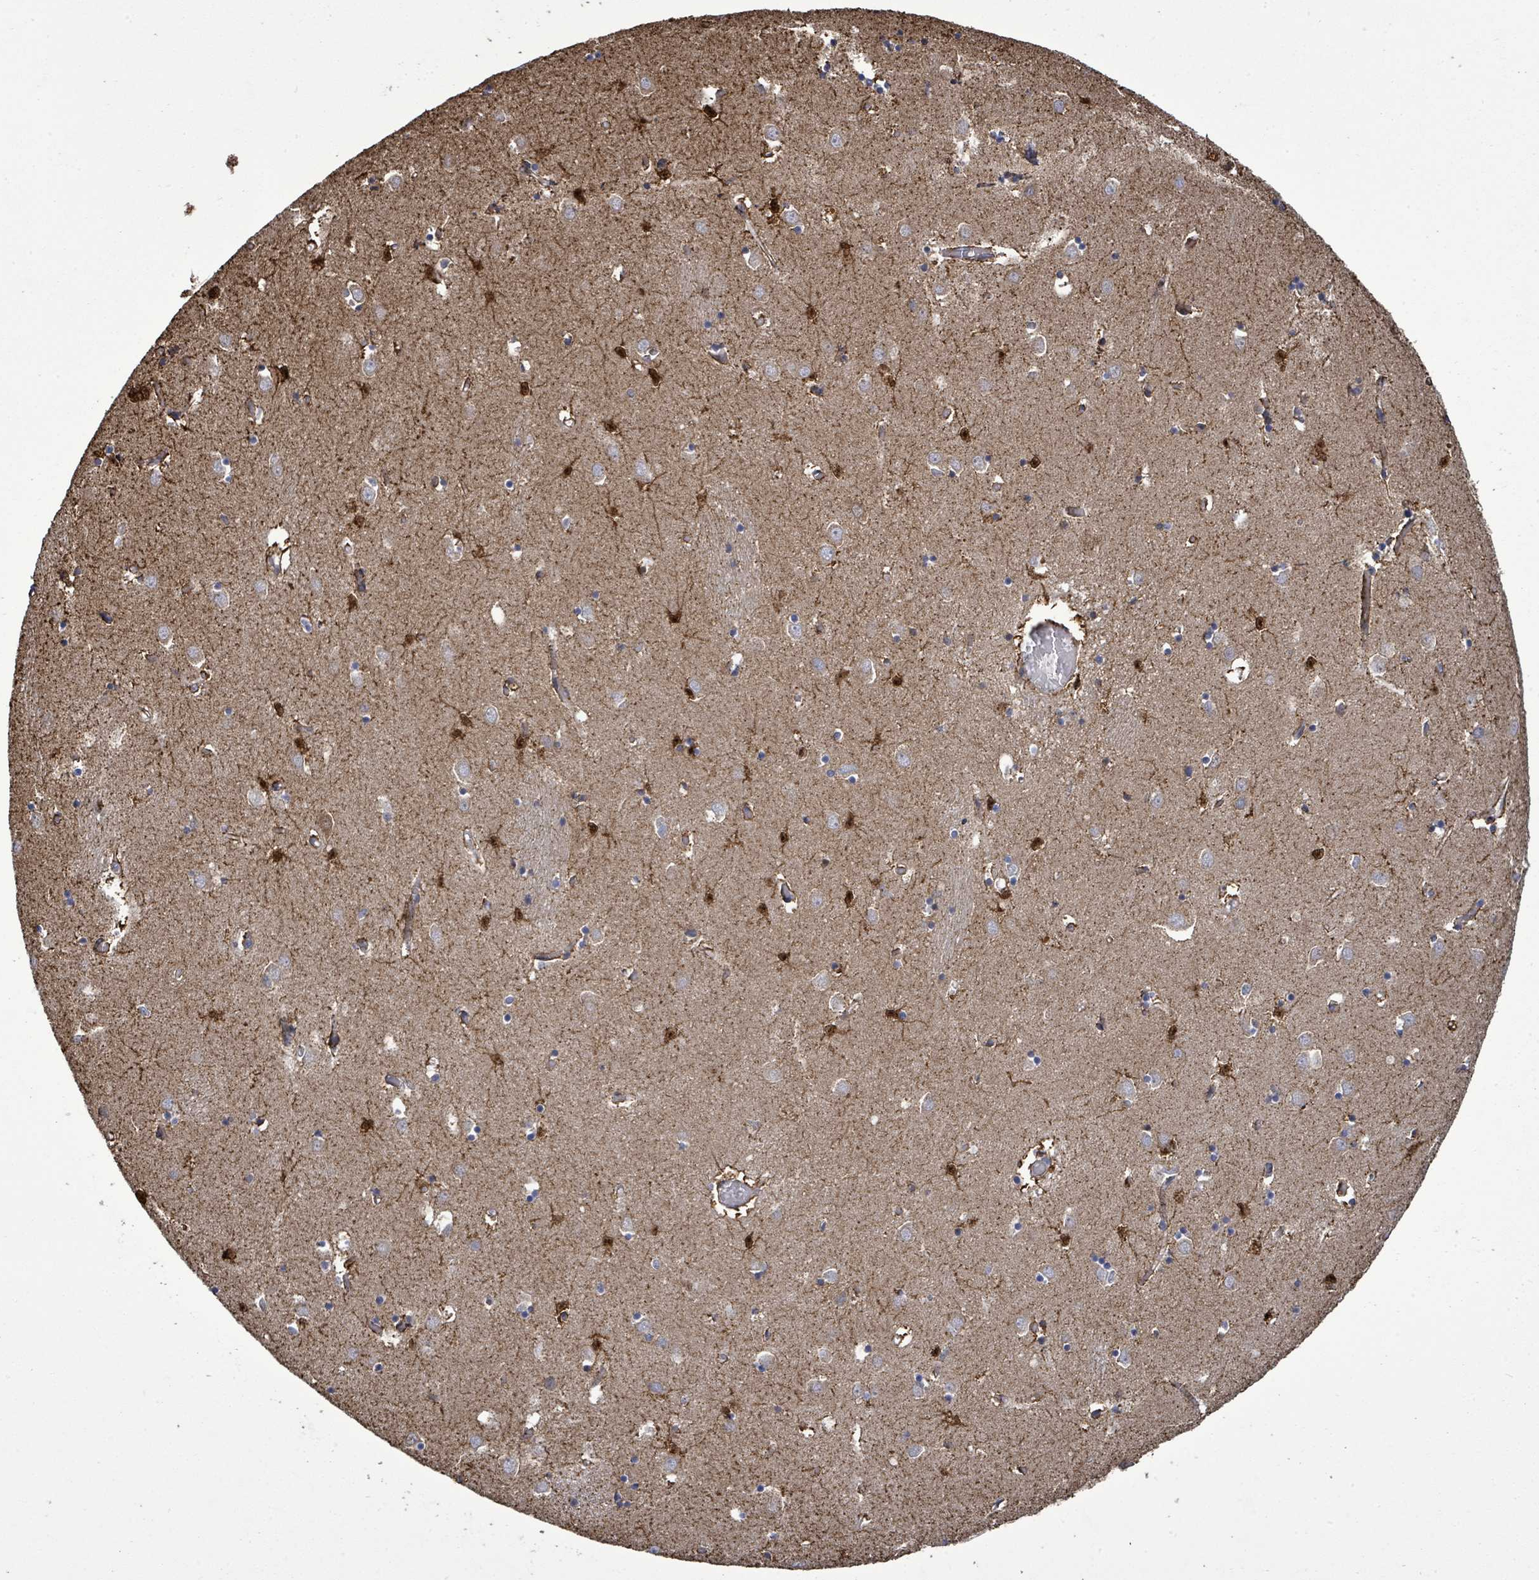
{"staining": {"intensity": "strong", "quantity": "25%-75%", "location": "cytoplasmic/membranous"}, "tissue": "caudate", "cell_type": "Glial cells", "image_type": "normal", "snomed": [{"axis": "morphology", "description": "Normal tissue, NOS"}, {"axis": "topography", "description": "Lateral ventricle wall"}], "caption": "Protein staining demonstrates strong cytoplasmic/membranous expression in approximately 25%-75% of glial cells in normal caudate.", "gene": "MTMR12", "patient": {"sex": "male", "age": 70}}